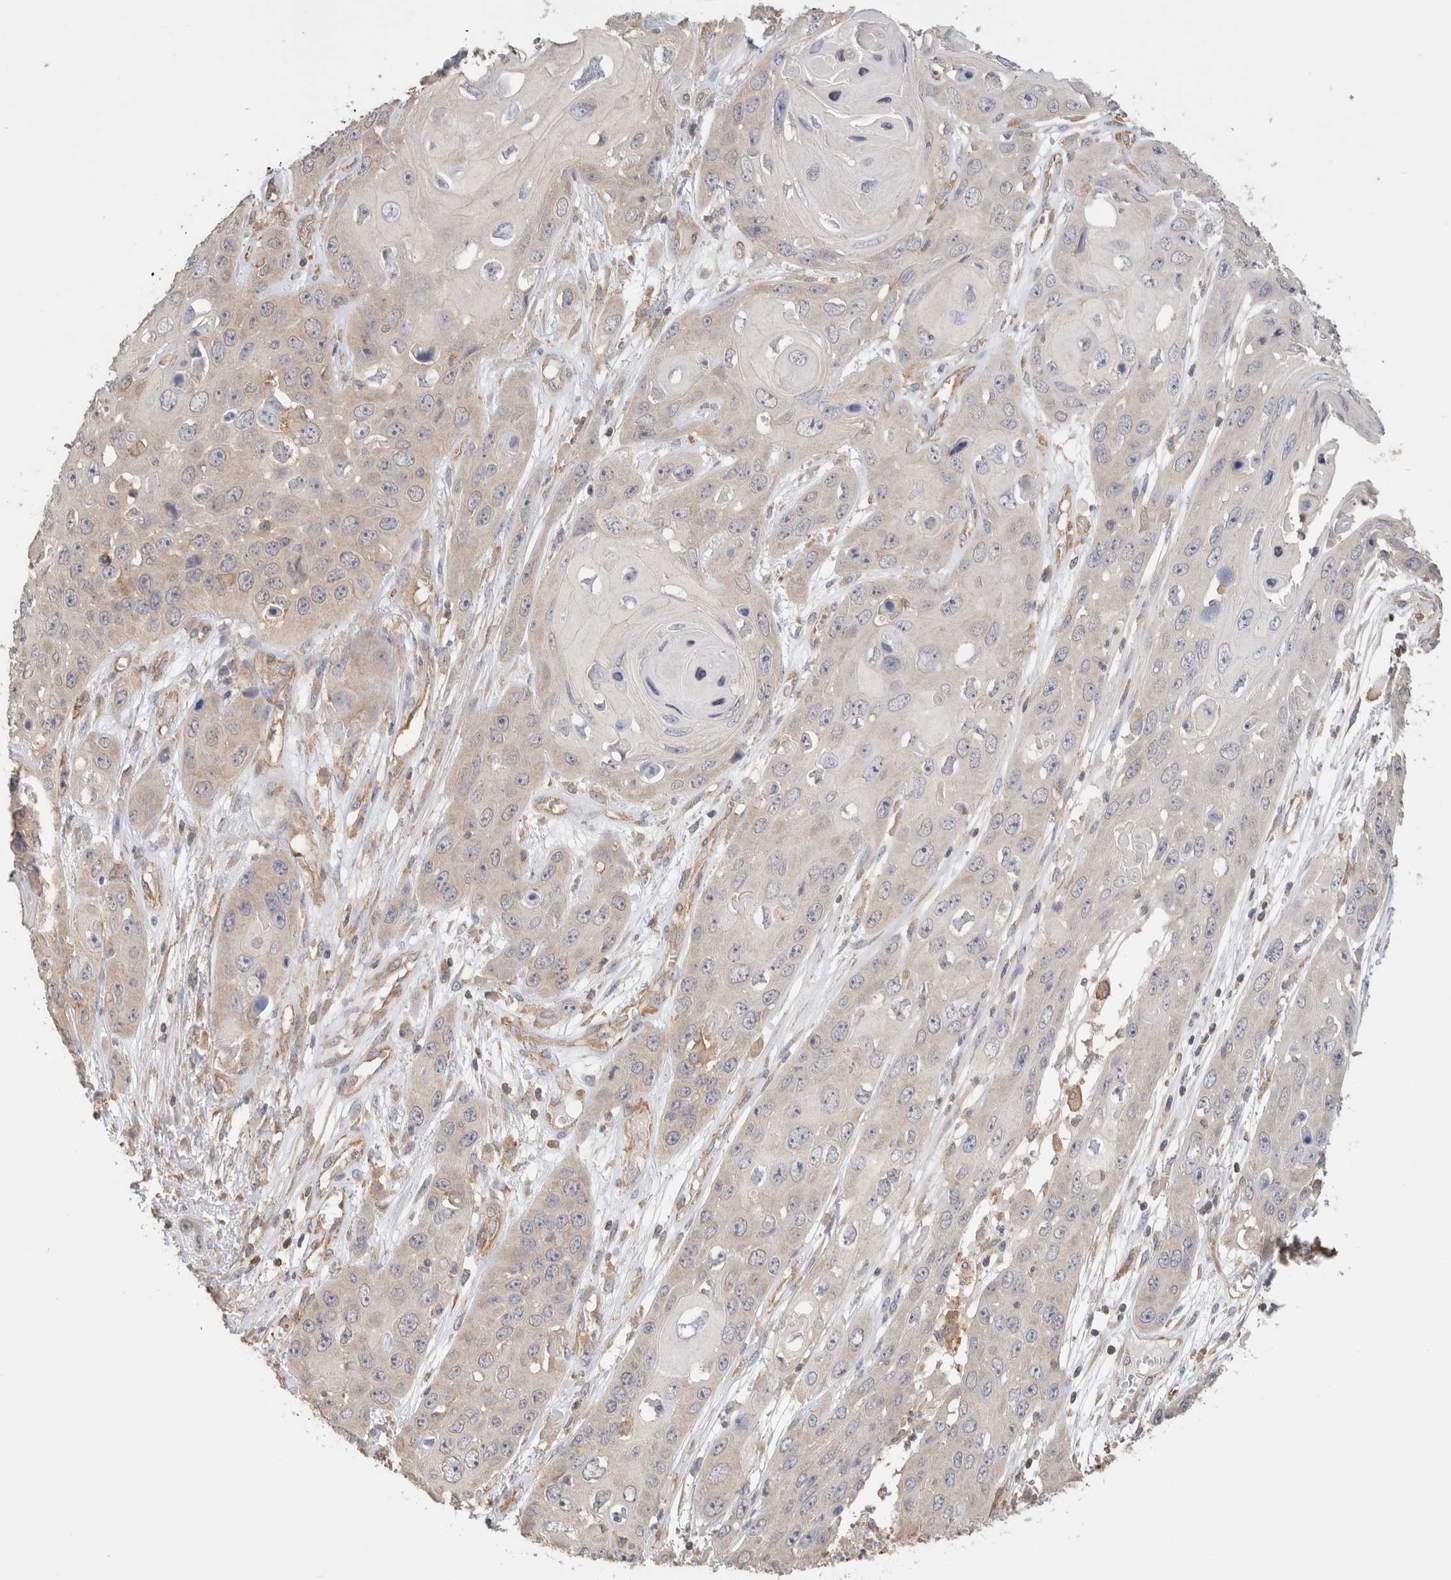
{"staining": {"intensity": "weak", "quantity": "<25%", "location": "cytoplasmic/membranous"}, "tissue": "skin cancer", "cell_type": "Tumor cells", "image_type": "cancer", "snomed": [{"axis": "morphology", "description": "Squamous cell carcinoma, NOS"}, {"axis": "topography", "description": "Skin"}], "caption": "Immunohistochemical staining of human skin cancer shows no significant expression in tumor cells.", "gene": "CFAP418", "patient": {"sex": "male", "age": 55}}